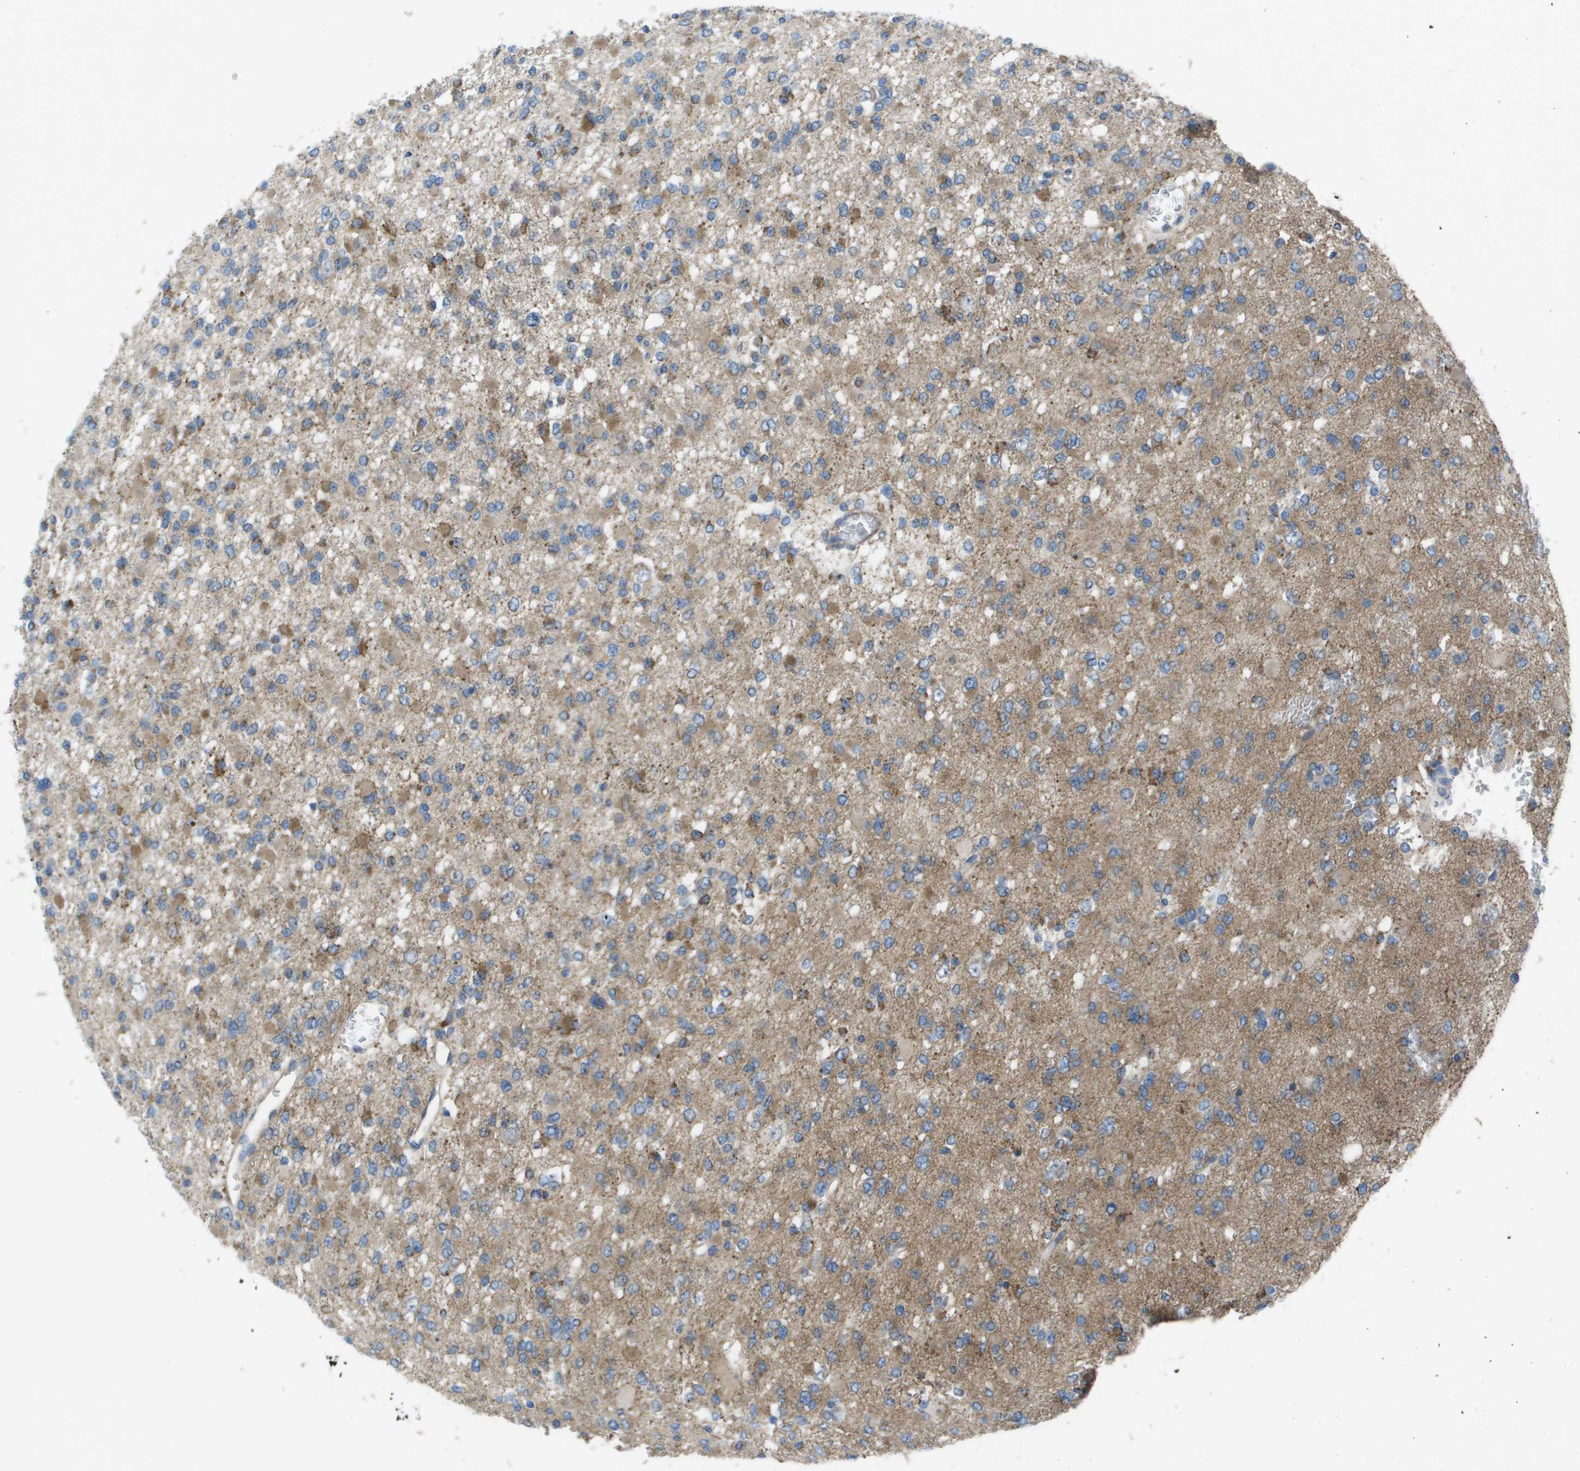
{"staining": {"intensity": "weak", "quantity": "<25%", "location": "cytoplasmic/membranous"}, "tissue": "glioma", "cell_type": "Tumor cells", "image_type": "cancer", "snomed": [{"axis": "morphology", "description": "Glioma, malignant, Low grade"}, {"axis": "topography", "description": "Brain"}], "caption": "A histopathology image of malignant glioma (low-grade) stained for a protein displays no brown staining in tumor cells. The staining was performed using DAB to visualize the protein expression in brown, while the nuclei were stained in blue with hematoxylin (Magnification: 20x).", "gene": "CLCN2", "patient": {"sex": "female", "age": 22}}